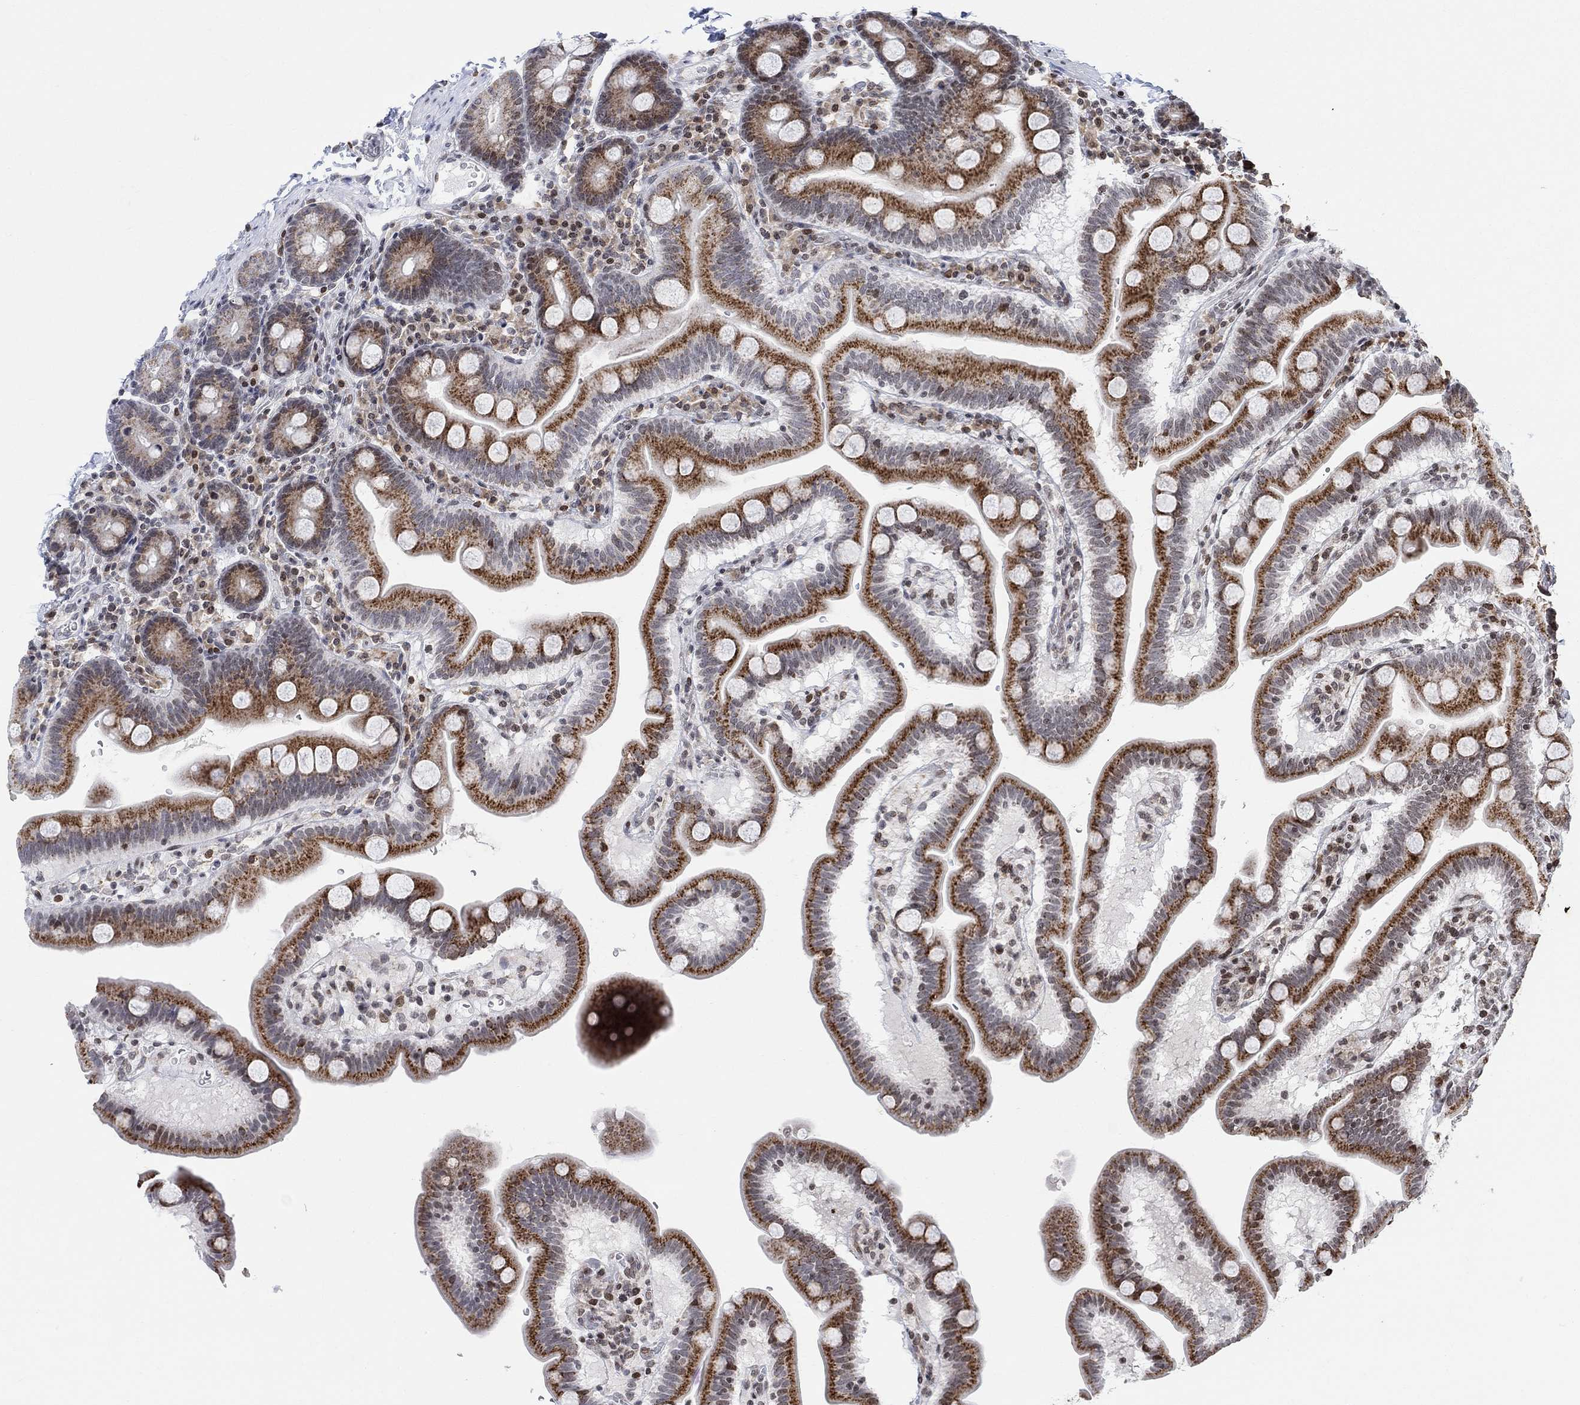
{"staining": {"intensity": "strong", "quantity": ">75%", "location": "cytoplasmic/membranous"}, "tissue": "duodenum", "cell_type": "Glandular cells", "image_type": "normal", "snomed": [{"axis": "morphology", "description": "Normal tissue, NOS"}, {"axis": "topography", "description": "Duodenum"}], "caption": "About >75% of glandular cells in unremarkable duodenum exhibit strong cytoplasmic/membranous protein staining as visualized by brown immunohistochemical staining.", "gene": "ABHD14A", "patient": {"sex": "male", "age": 59}}